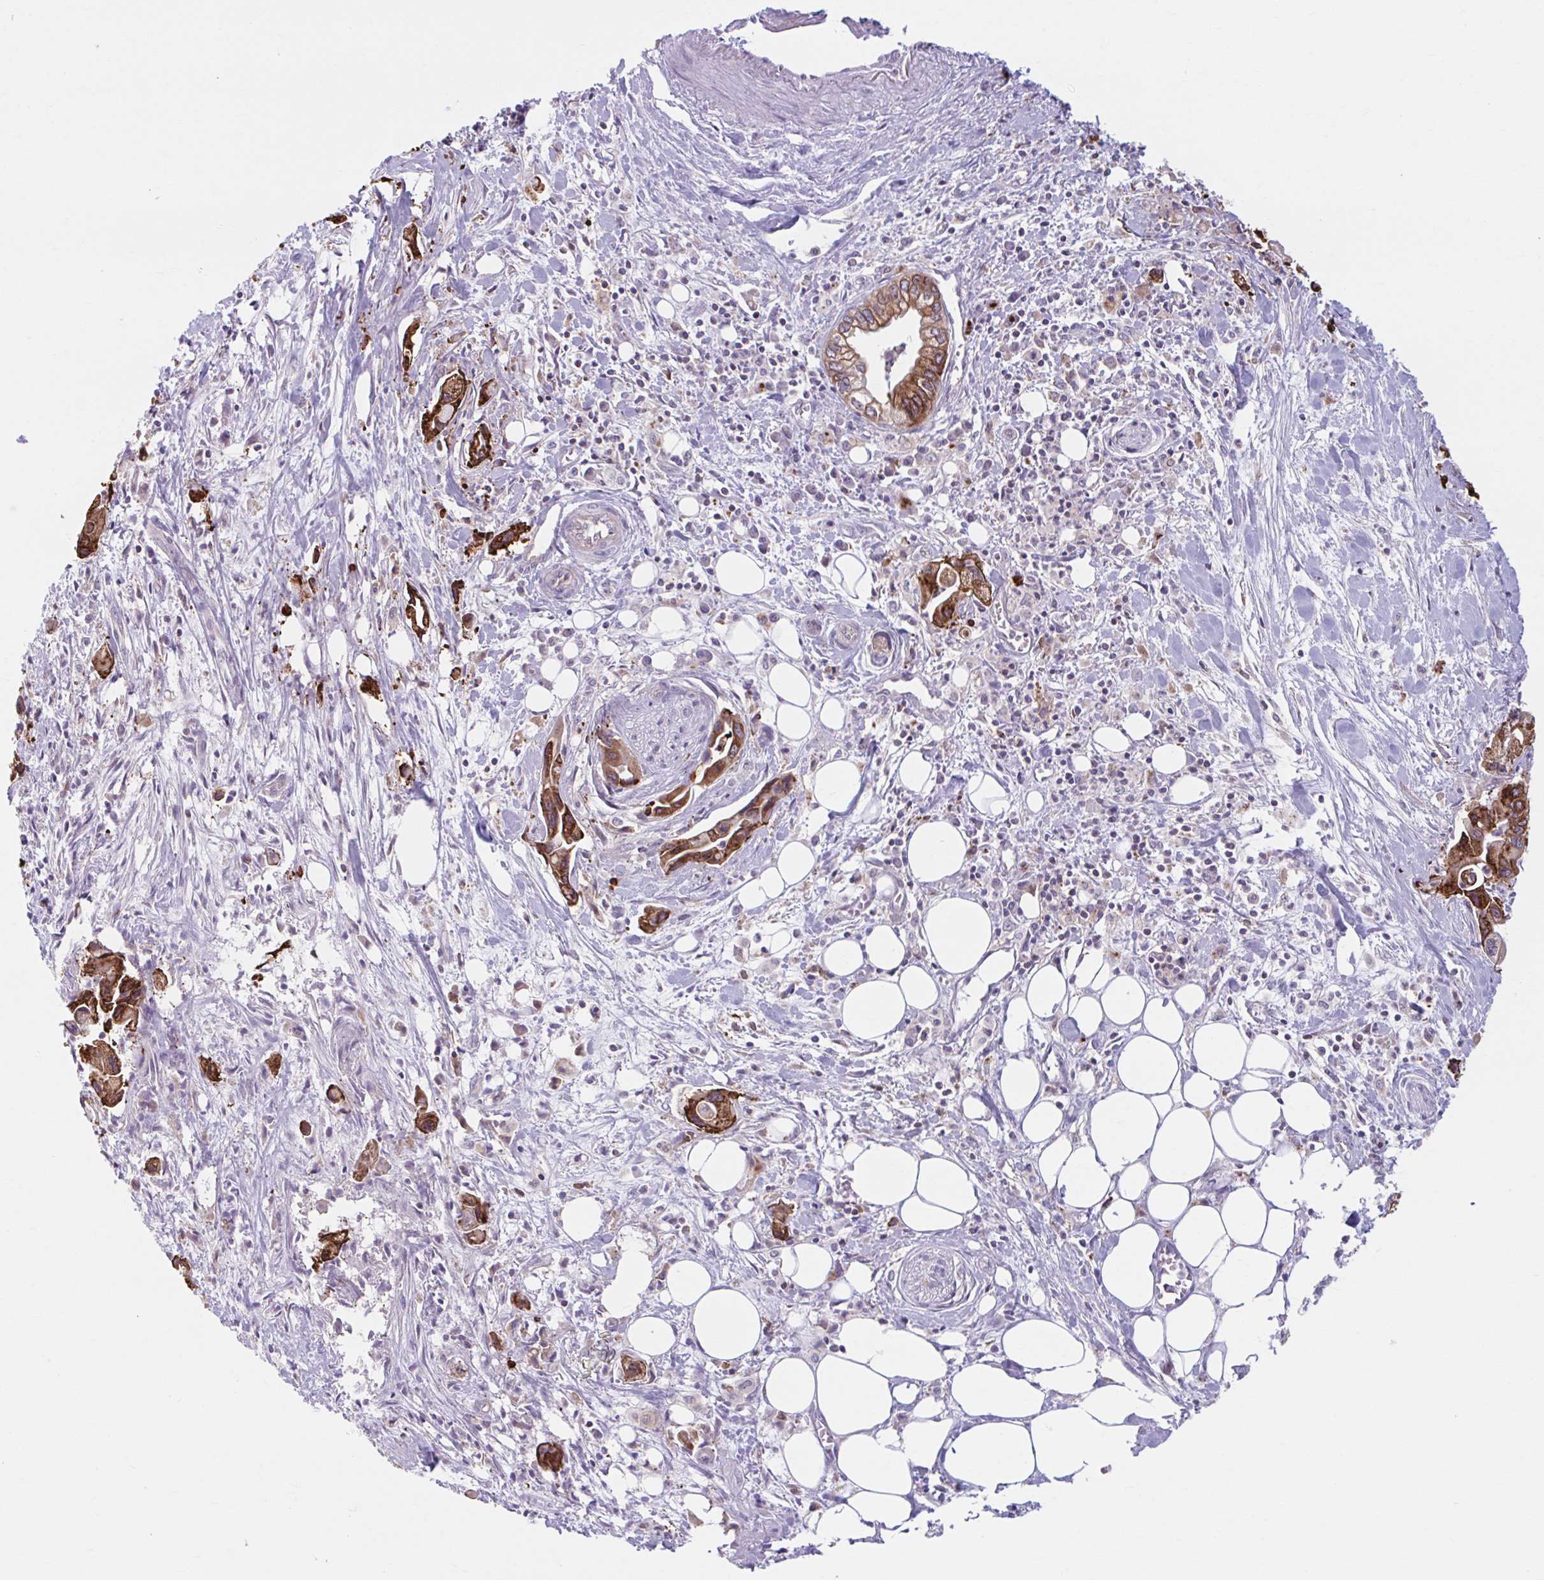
{"staining": {"intensity": "strong", "quantity": "25%-75%", "location": "cytoplasmic/membranous"}, "tissue": "pancreatic cancer", "cell_type": "Tumor cells", "image_type": "cancer", "snomed": [{"axis": "morphology", "description": "Adenocarcinoma, NOS"}, {"axis": "topography", "description": "Pancreas"}], "caption": "Immunohistochemical staining of human pancreatic cancer shows high levels of strong cytoplasmic/membranous positivity in approximately 25%-75% of tumor cells.", "gene": "ADAT3", "patient": {"sex": "male", "age": 61}}